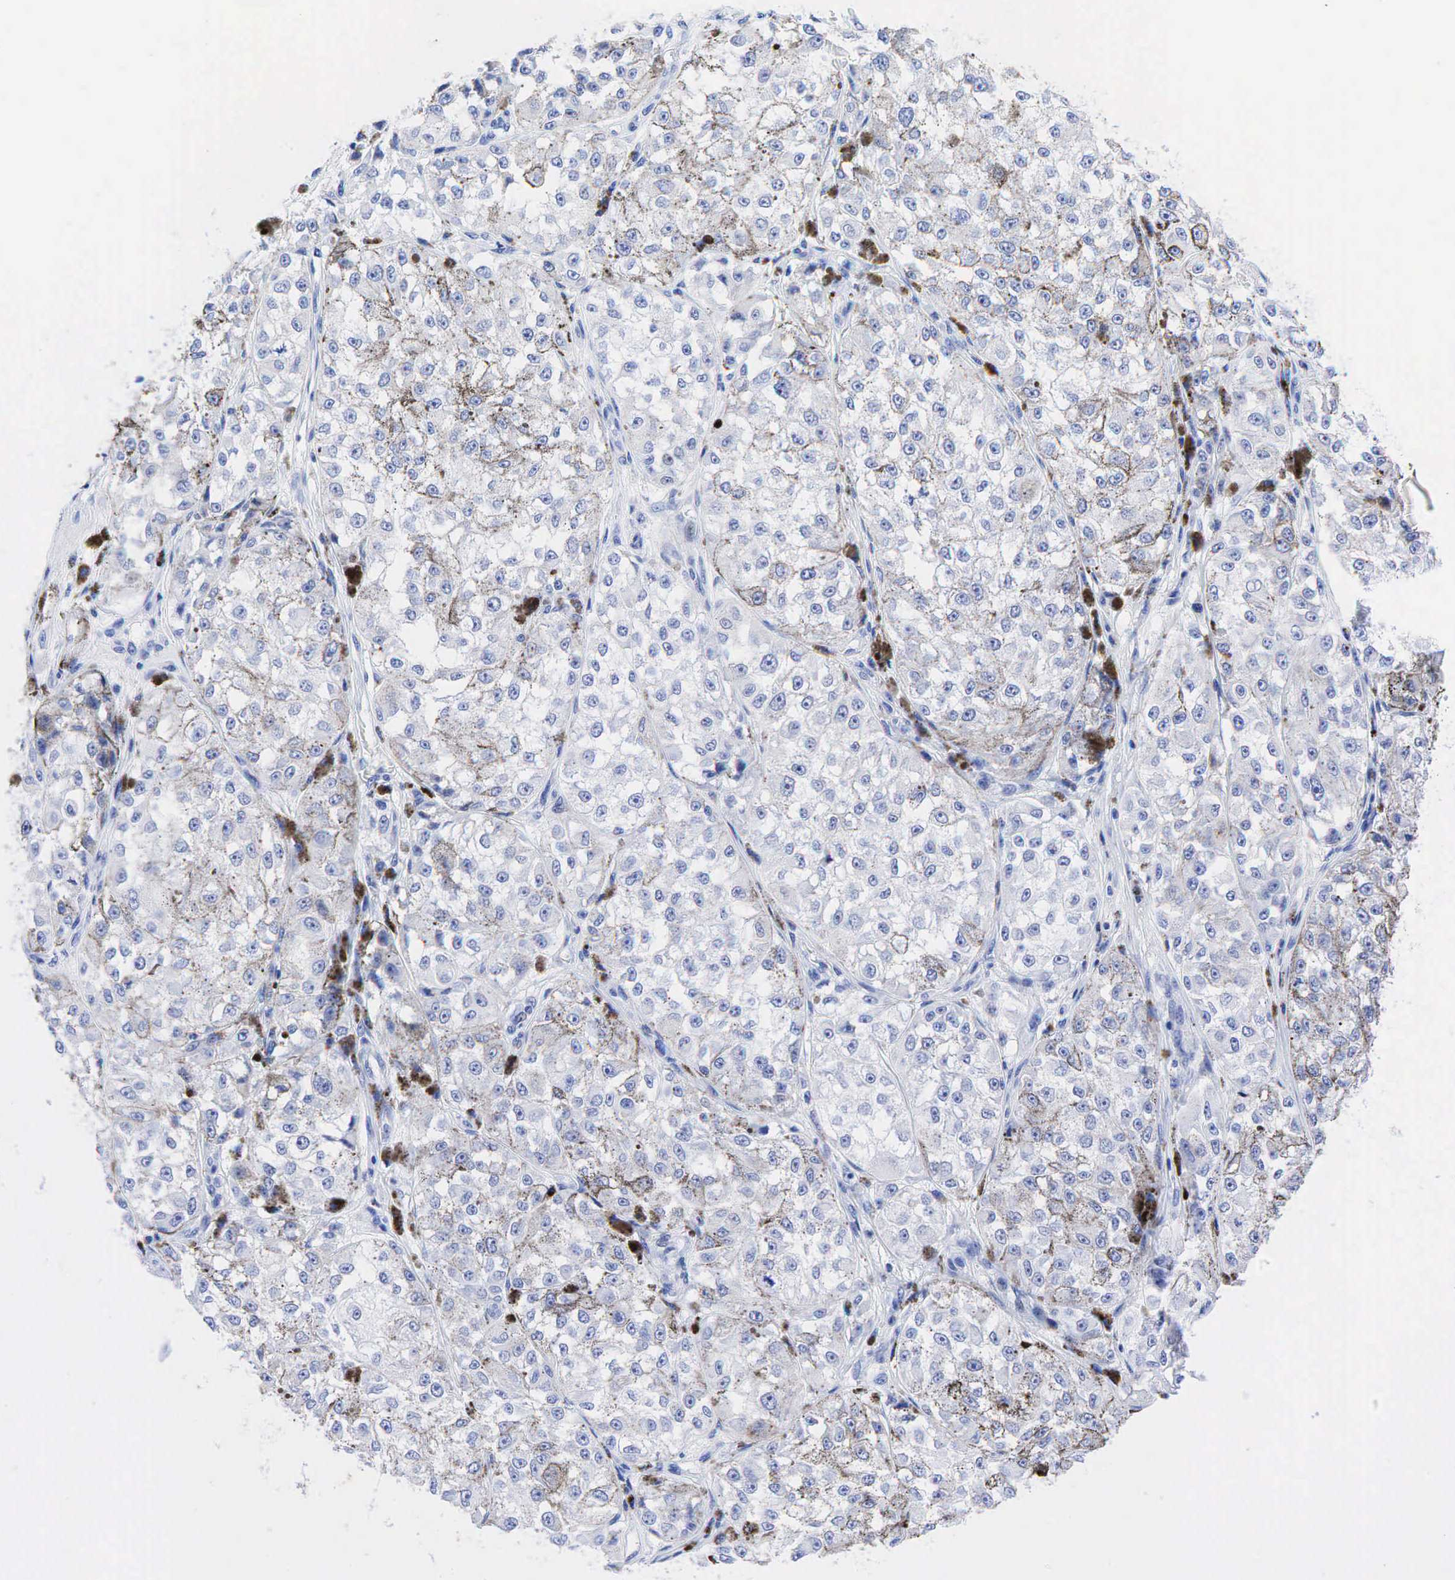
{"staining": {"intensity": "negative", "quantity": "none", "location": "none"}, "tissue": "melanoma", "cell_type": "Tumor cells", "image_type": "cancer", "snomed": [{"axis": "morphology", "description": "Malignant melanoma, NOS"}, {"axis": "topography", "description": "Skin"}], "caption": "An immunohistochemistry micrograph of melanoma is shown. There is no staining in tumor cells of melanoma. The staining is performed using DAB brown chromogen with nuclei counter-stained in using hematoxylin.", "gene": "KRT18", "patient": {"sex": "male", "age": 67}}